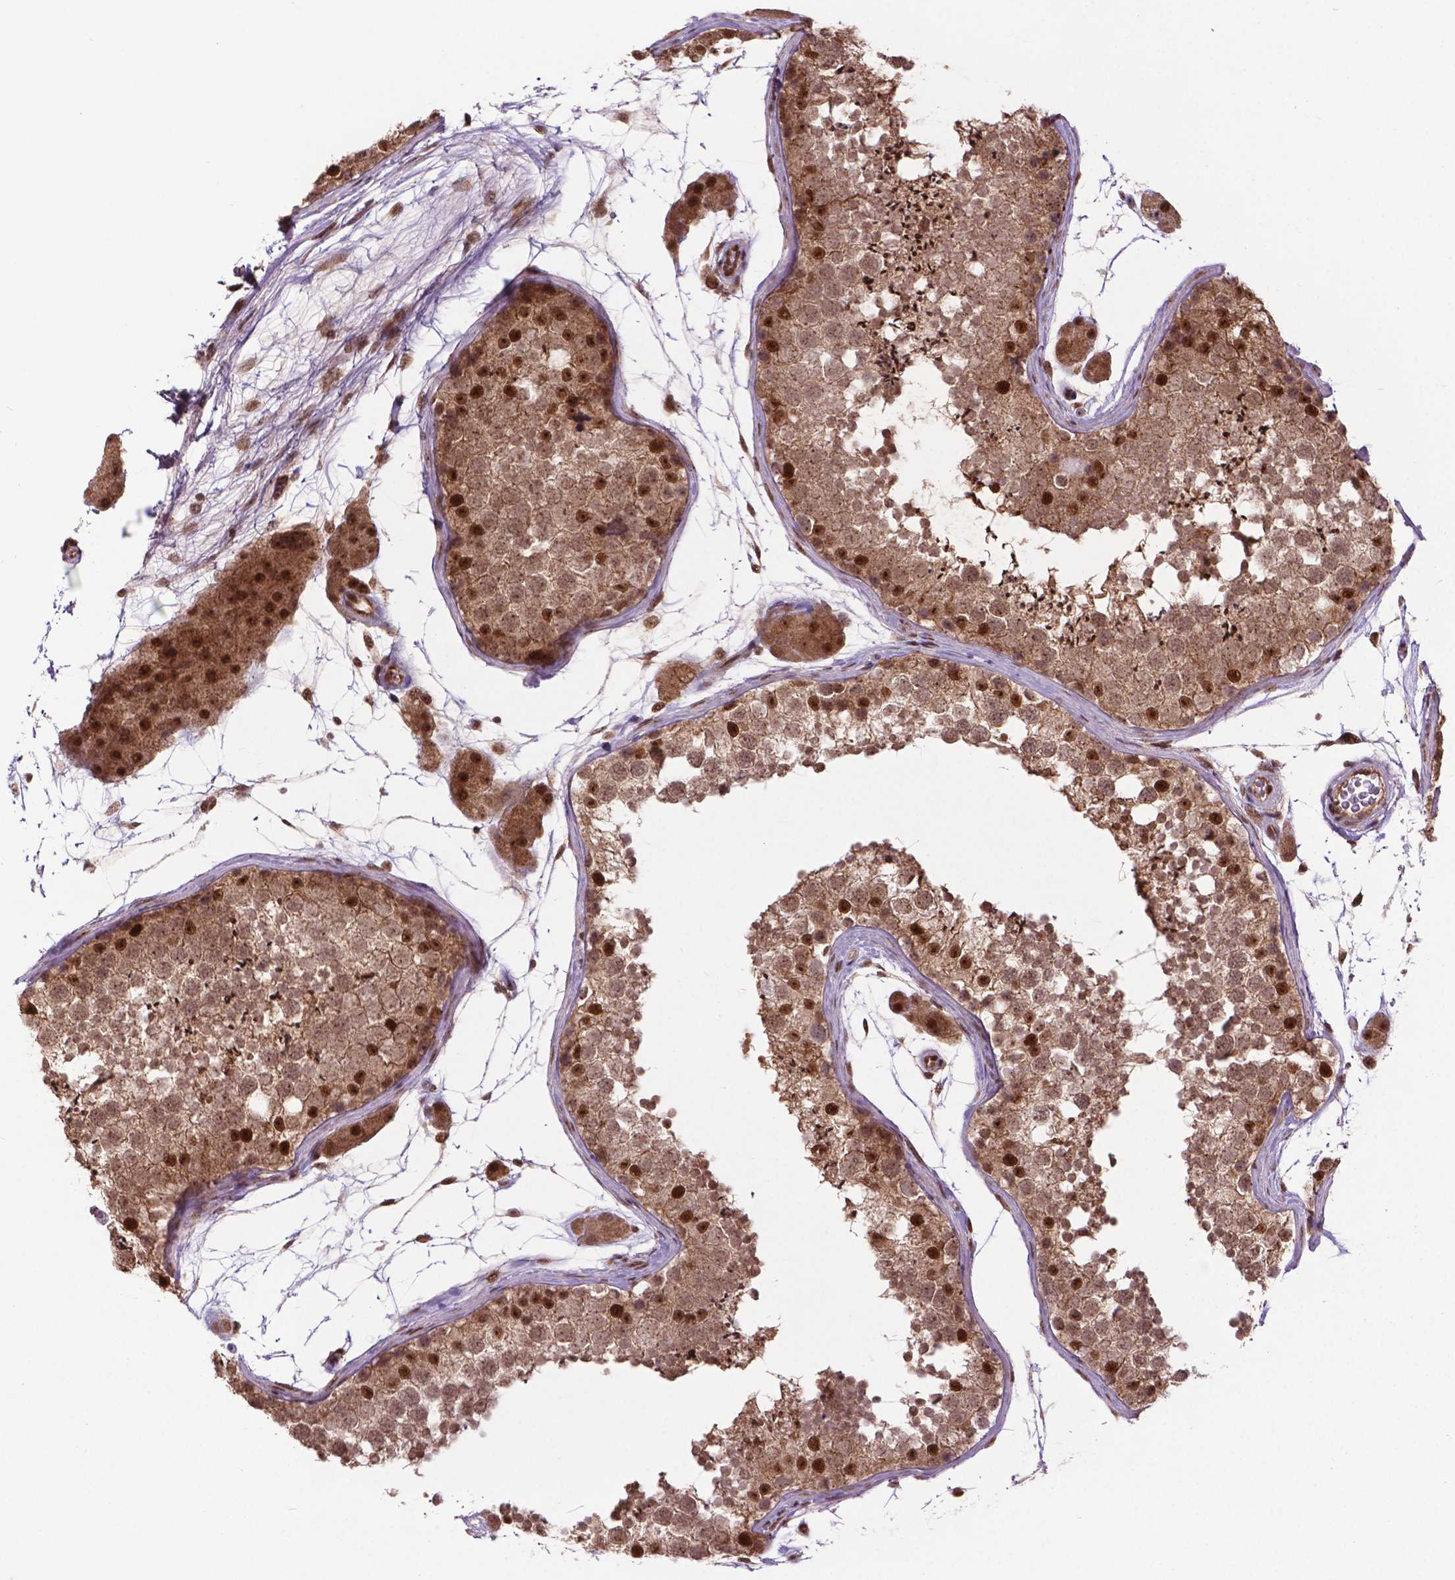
{"staining": {"intensity": "strong", "quantity": "25%-75%", "location": "cytoplasmic/membranous,nuclear"}, "tissue": "testis", "cell_type": "Cells in seminiferous ducts", "image_type": "normal", "snomed": [{"axis": "morphology", "description": "Normal tissue, NOS"}, {"axis": "topography", "description": "Testis"}], "caption": "This image demonstrates normal testis stained with immunohistochemistry (IHC) to label a protein in brown. The cytoplasmic/membranous,nuclear of cells in seminiferous ducts show strong positivity for the protein. Nuclei are counter-stained blue.", "gene": "CSNK2A1", "patient": {"sex": "male", "age": 41}}